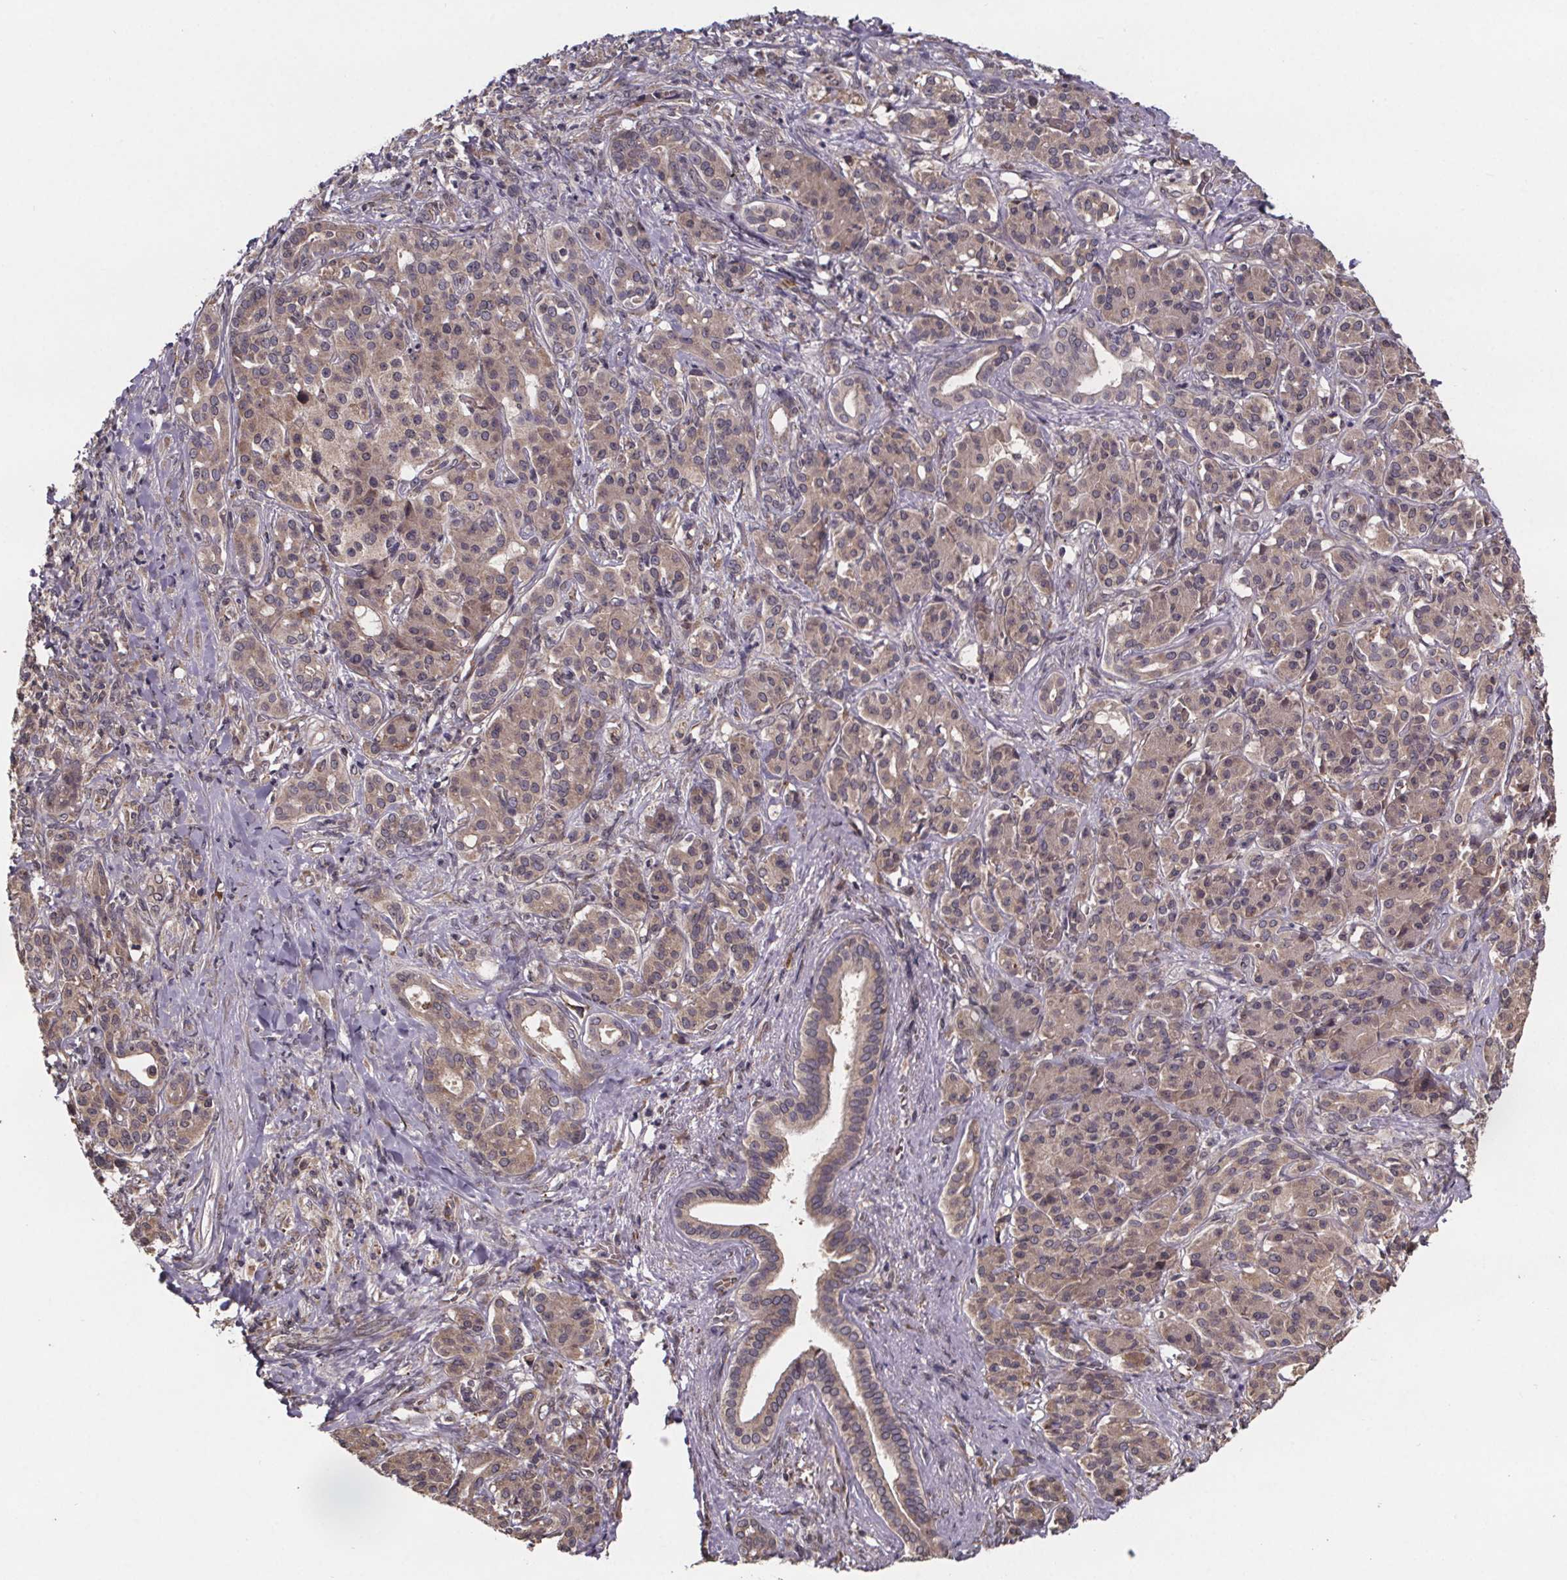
{"staining": {"intensity": "weak", "quantity": ">75%", "location": "cytoplasmic/membranous"}, "tissue": "pancreatic cancer", "cell_type": "Tumor cells", "image_type": "cancer", "snomed": [{"axis": "morphology", "description": "Normal tissue, NOS"}, {"axis": "morphology", "description": "Inflammation, NOS"}, {"axis": "morphology", "description": "Adenocarcinoma, NOS"}, {"axis": "topography", "description": "Pancreas"}], "caption": "Pancreatic cancer (adenocarcinoma) was stained to show a protein in brown. There is low levels of weak cytoplasmic/membranous expression in about >75% of tumor cells. The staining is performed using DAB (3,3'-diaminobenzidine) brown chromogen to label protein expression. The nuclei are counter-stained blue using hematoxylin.", "gene": "SAT1", "patient": {"sex": "male", "age": 57}}